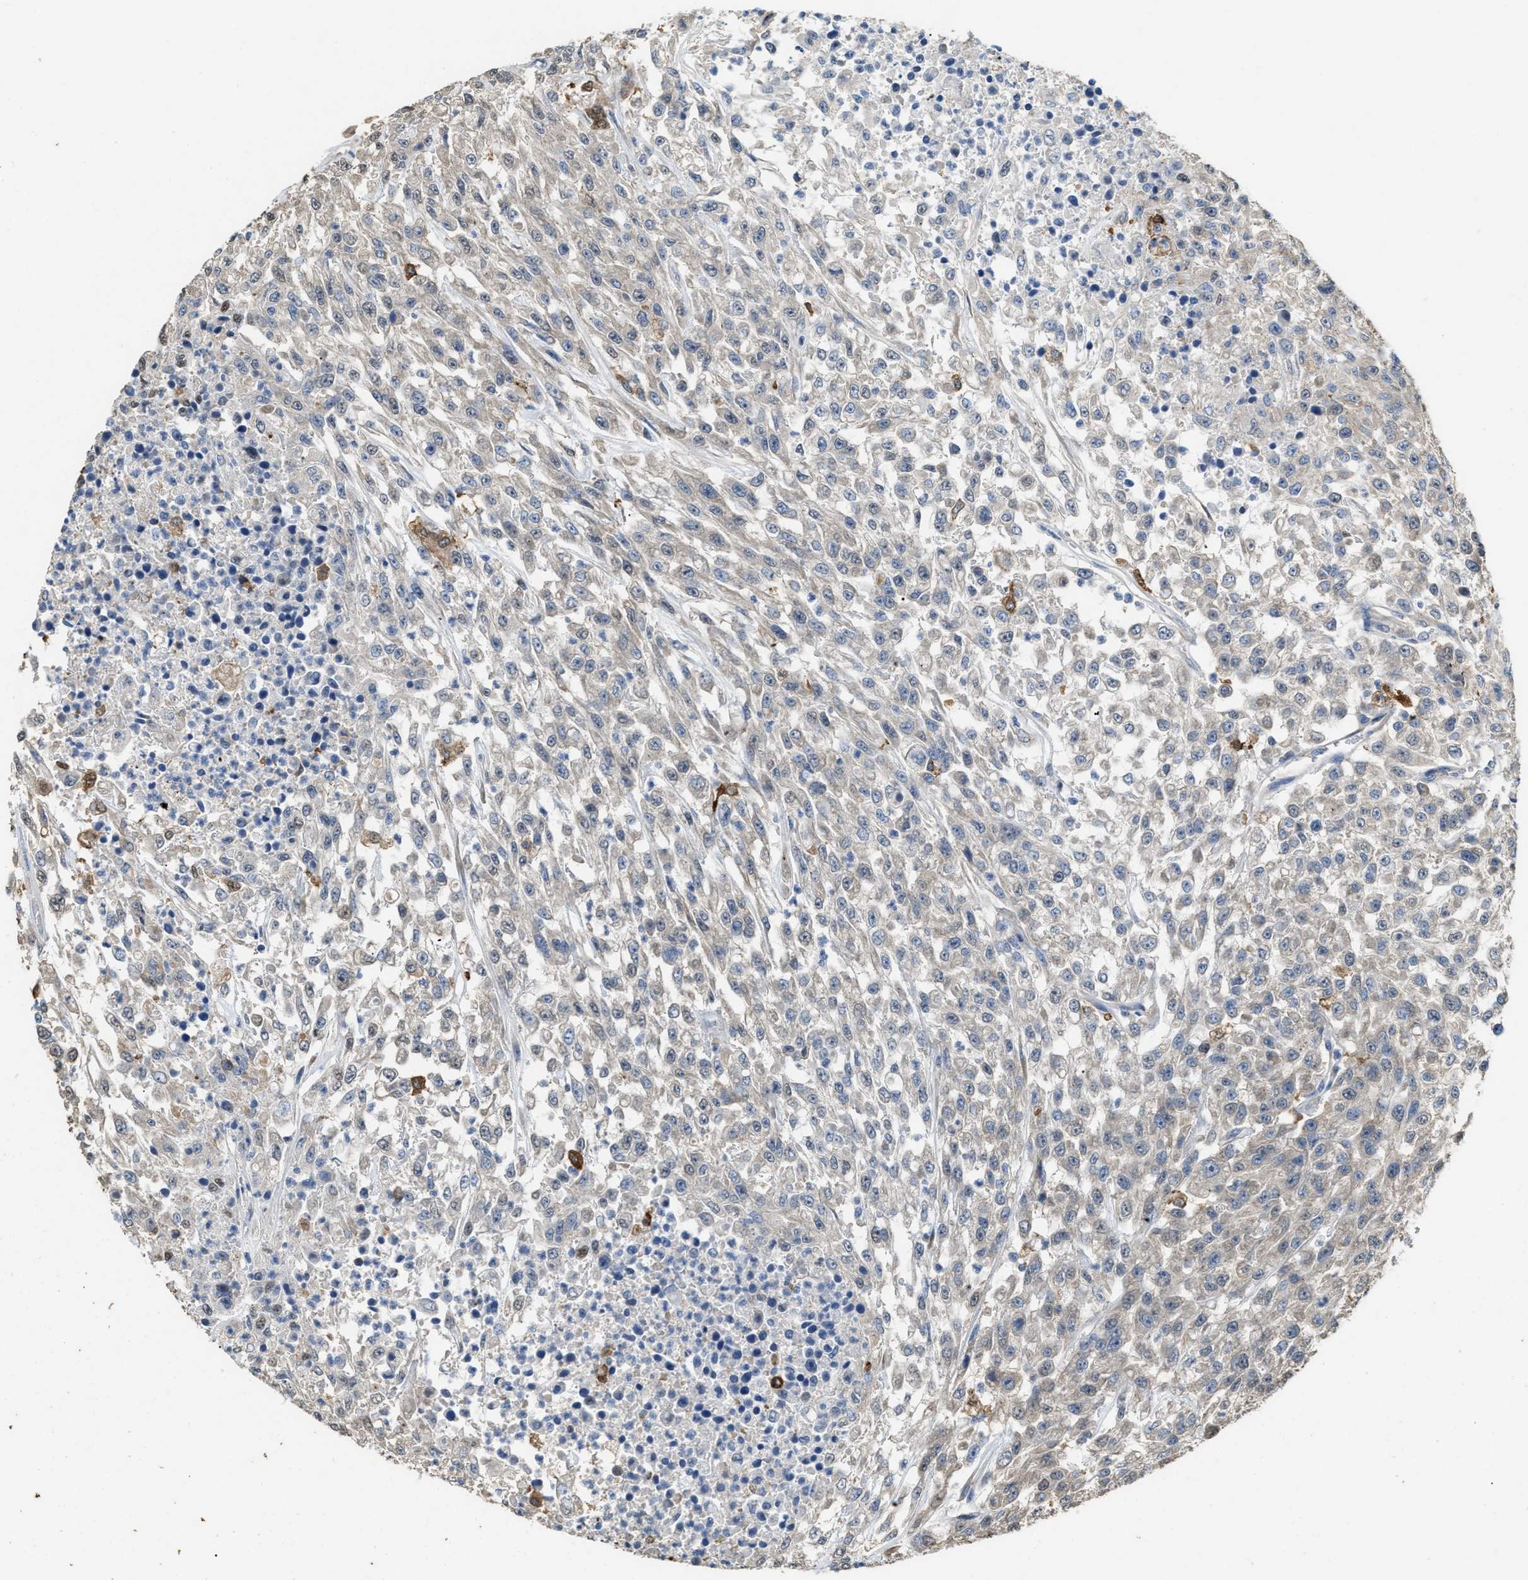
{"staining": {"intensity": "weak", "quantity": "<25%", "location": "cytoplasmic/membranous"}, "tissue": "urothelial cancer", "cell_type": "Tumor cells", "image_type": "cancer", "snomed": [{"axis": "morphology", "description": "Urothelial carcinoma, High grade"}, {"axis": "topography", "description": "Urinary bladder"}], "caption": "This image is of urothelial cancer stained with immunohistochemistry to label a protein in brown with the nuclei are counter-stained blue. There is no positivity in tumor cells.", "gene": "GCN1", "patient": {"sex": "male", "age": 46}}